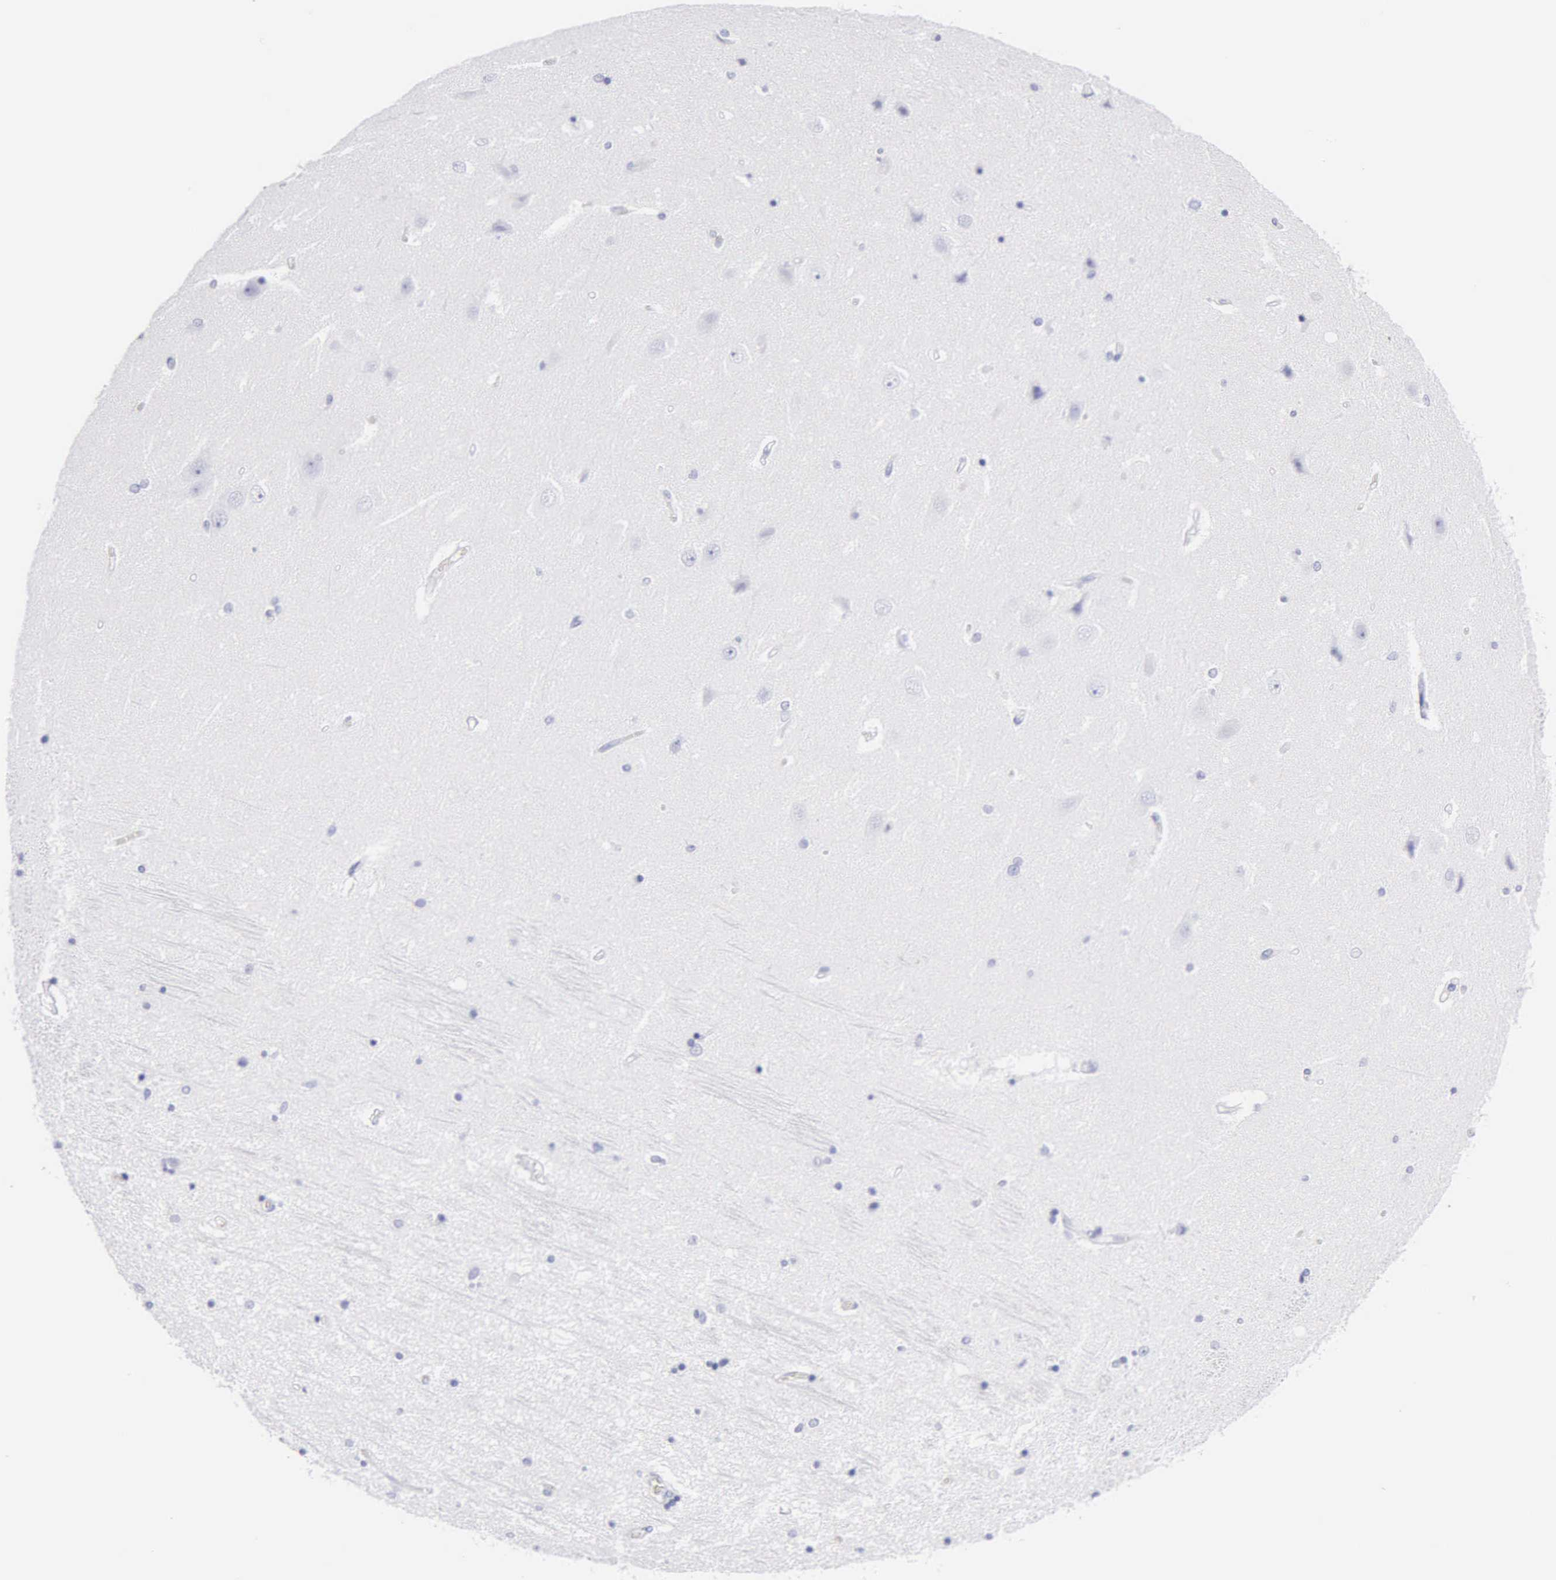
{"staining": {"intensity": "negative", "quantity": "none", "location": "none"}, "tissue": "hippocampus", "cell_type": "Glial cells", "image_type": "normal", "snomed": [{"axis": "morphology", "description": "Normal tissue, NOS"}, {"axis": "topography", "description": "Hippocampus"}], "caption": "Immunohistochemistry image of benign human hippocampus stained for a protein (brown), which demonstrates no expression in glial cells. (Immunohistochemistry (ihc), brightfield microscopy, high magnification).", "gene": "CTSG", "patient": {"sex": "female", "age": 54}}